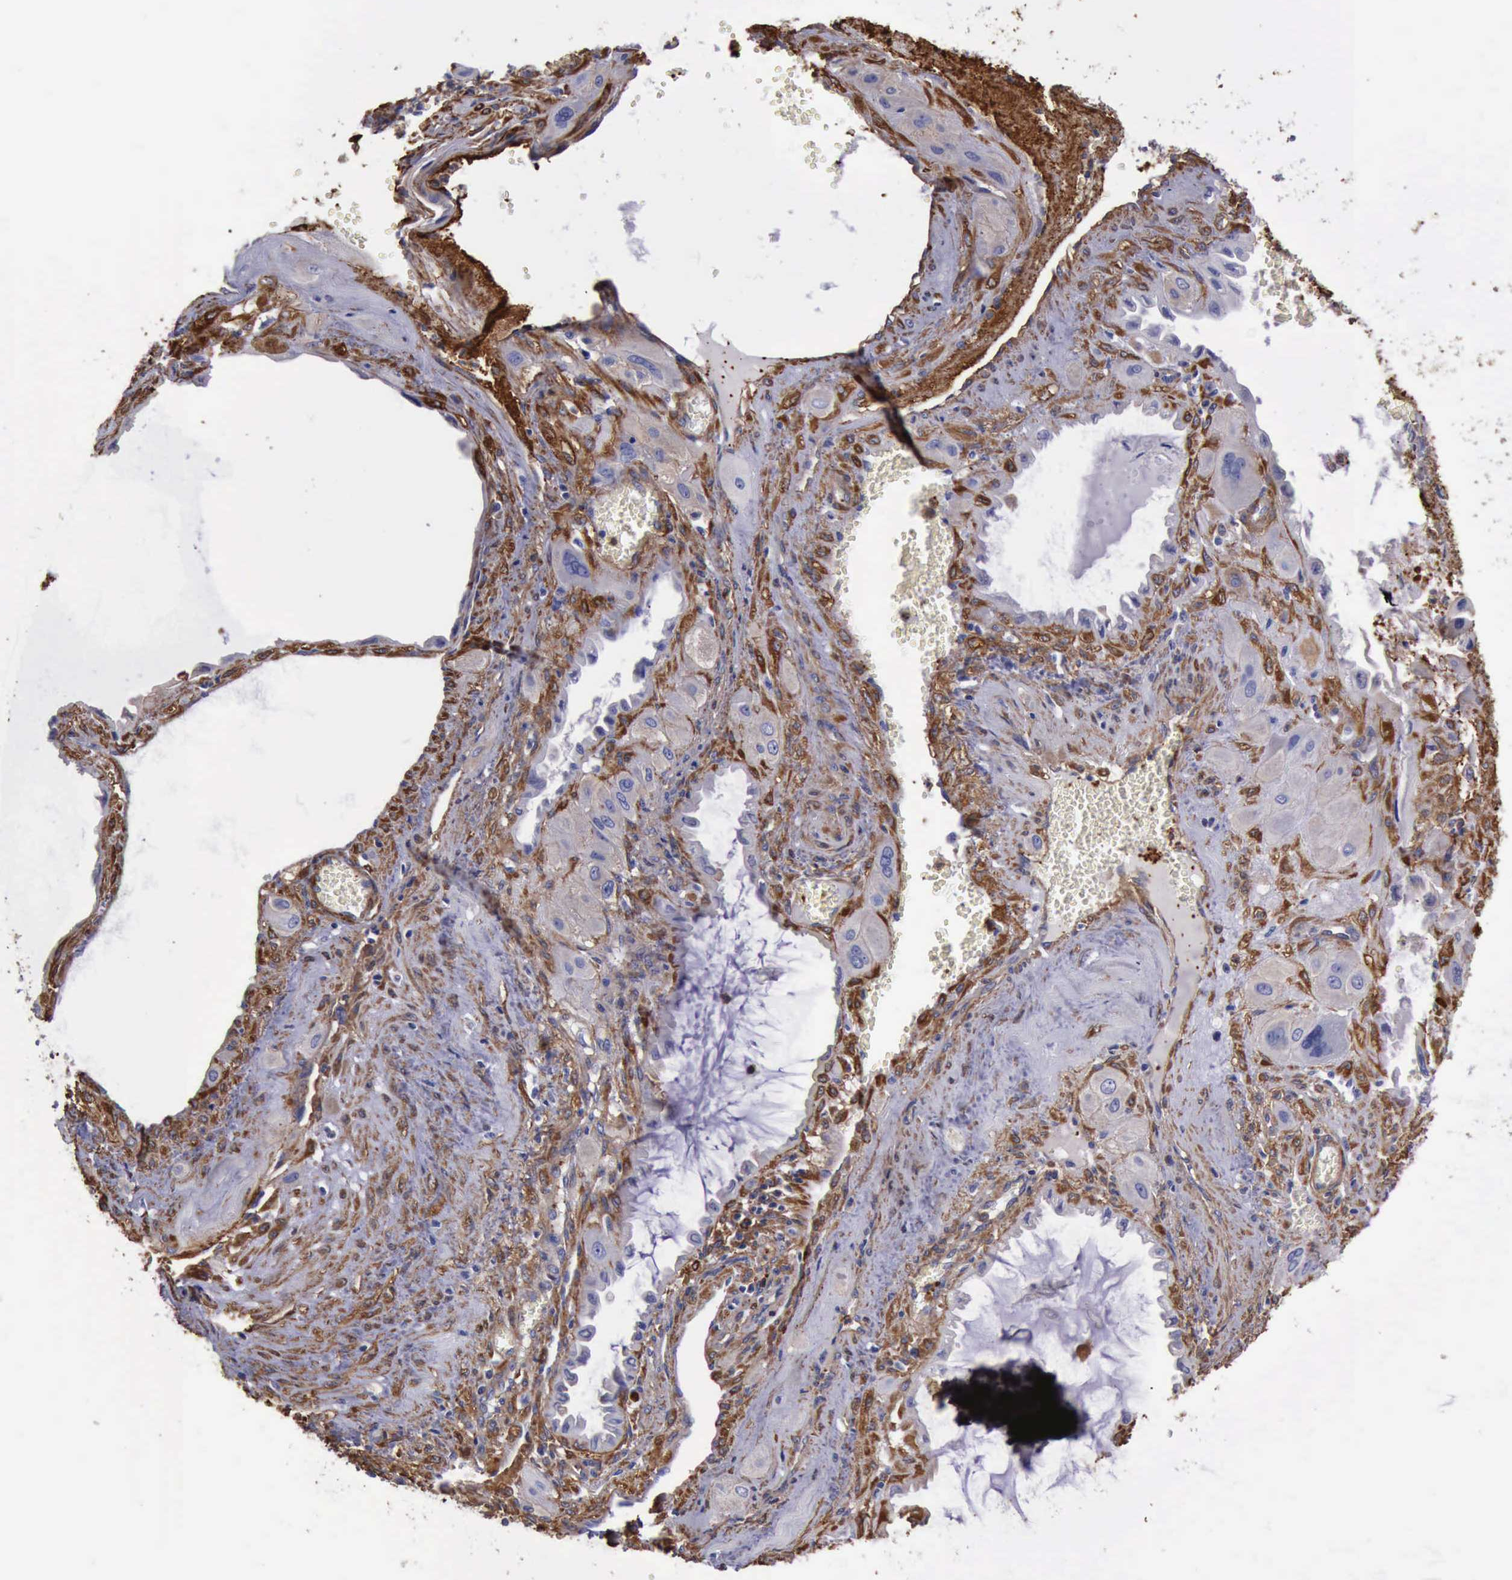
{"staining": {"intensity": "strong", "quantity": "25%-75%", "location": "cytoplasmic/membranous"}, "tissue": "cervical cancer", "cell_type": "Tumor cells", "image_type": "cancer", "snomed": [{"axis": "morphology", "description": "Squamous cell carcinoma, NOS"}, {"axis": "topography", "description": "Cervix"}], "caption": "A high amount of strong cytoplasmic/membranous expression is appreciated in about 25%-75% of tumor cells in cervical cancer tissue. Nuclei are stained in blue.", "gene": "FLNA", "patient": {"sex": "female", "age": 34}}